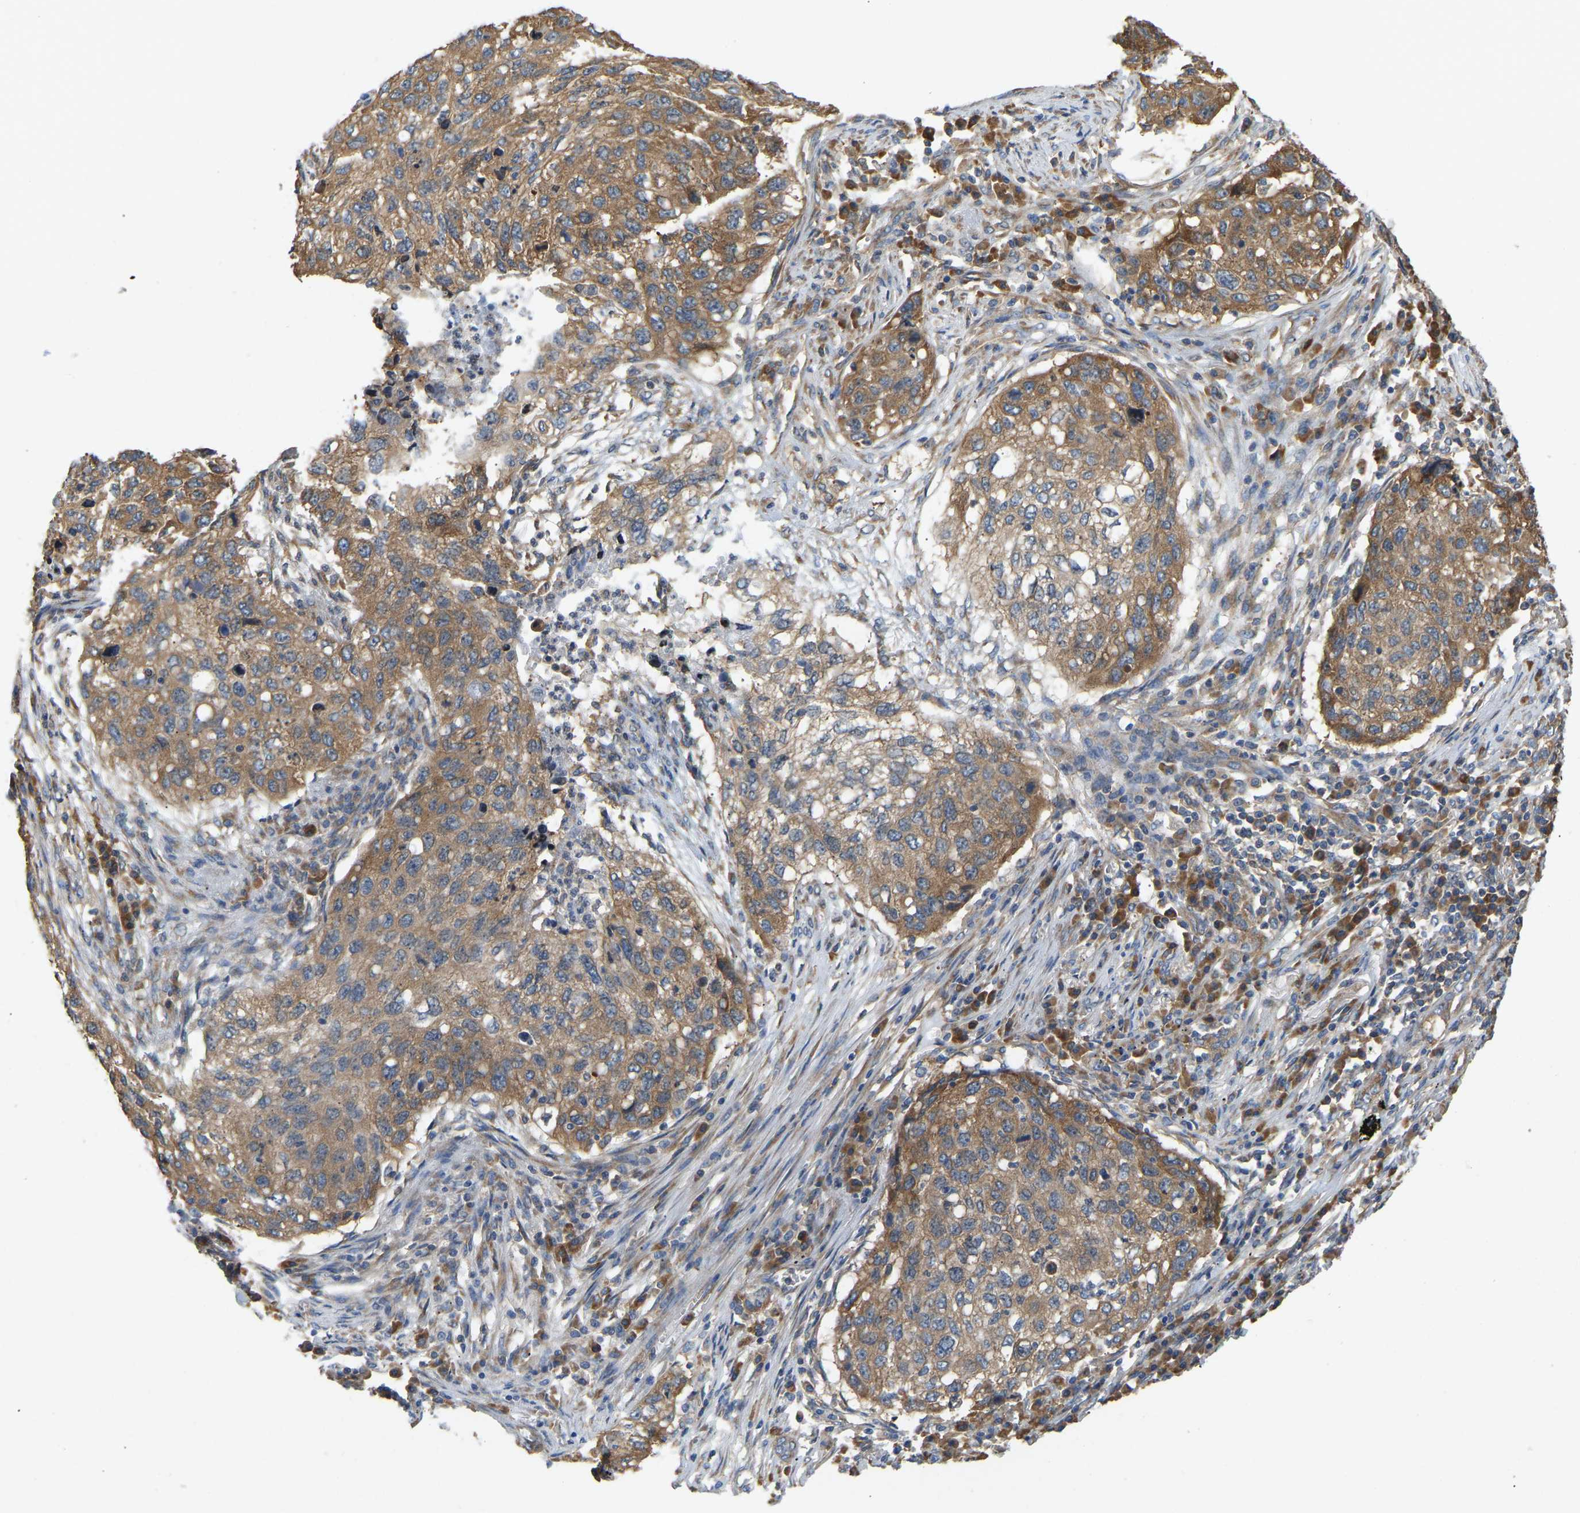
{"staining": {"intensity": "moderate", "quantity": ">75%", "location": "cytoplasmic/membranous"}, "tissue": "lung cancer", "cell_type": "Tumor cells", "image_type": "cancer", "snomed": [{"axis": "morphology", "description": "Squamous cell carcinoma, NOS"}, {"axis": "topography", "description": "Lung"}], "caption": "IHC staining of lung cancer, which exhibits medium levels of moderate cytoplasmic/membranous positivity in about >75% of tumor cells indicating moderate cytoplasmic/membranous protein expression. The staining was performed using DAB (3,3'-diaminobenzidine) (brown) for protein detection and nuclei were counterstained in hematoxylin (blue).", "gene": "RPS6KB2", "patient": {"sex": "female", "age": 63}}